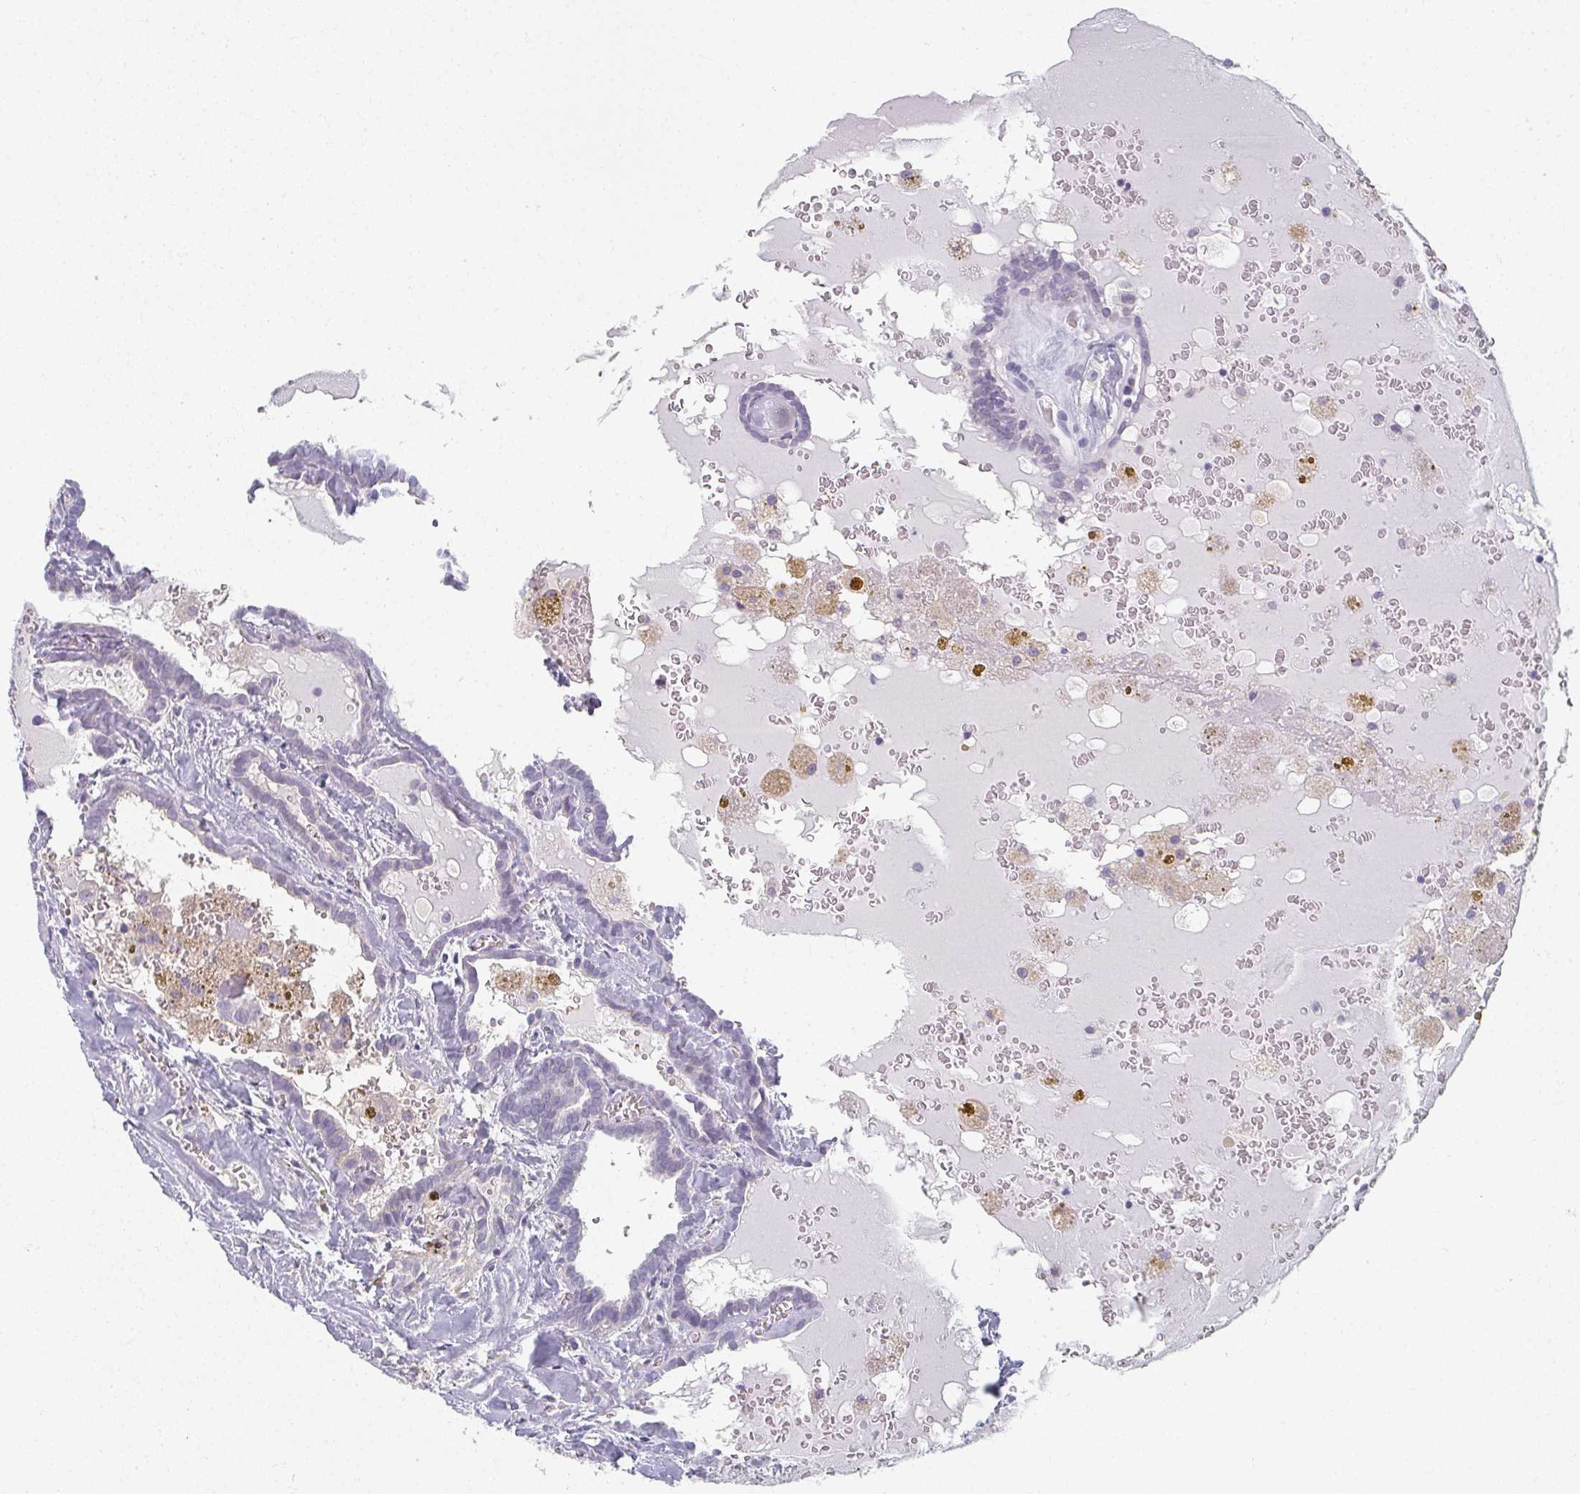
{"staining": {"intensity": "negative", "quantity": "none", "location": "none"}, "tissue": "thyroid cancer", "cell_type": "Tumor cells", "image_type": "cancer", "snomed": [{"axis": "morphology", "description": "Papillary adenocarcinoma, NOS"}, {"axis": "topography", "description": "Thyroid gland"}], "caption": "Micrograph shows no significant protein staining in tumor cells of thyroid papillary adenocarcinoma.", "gene": "CAMKV", "patient": {"sex": "female", "age": 39}}